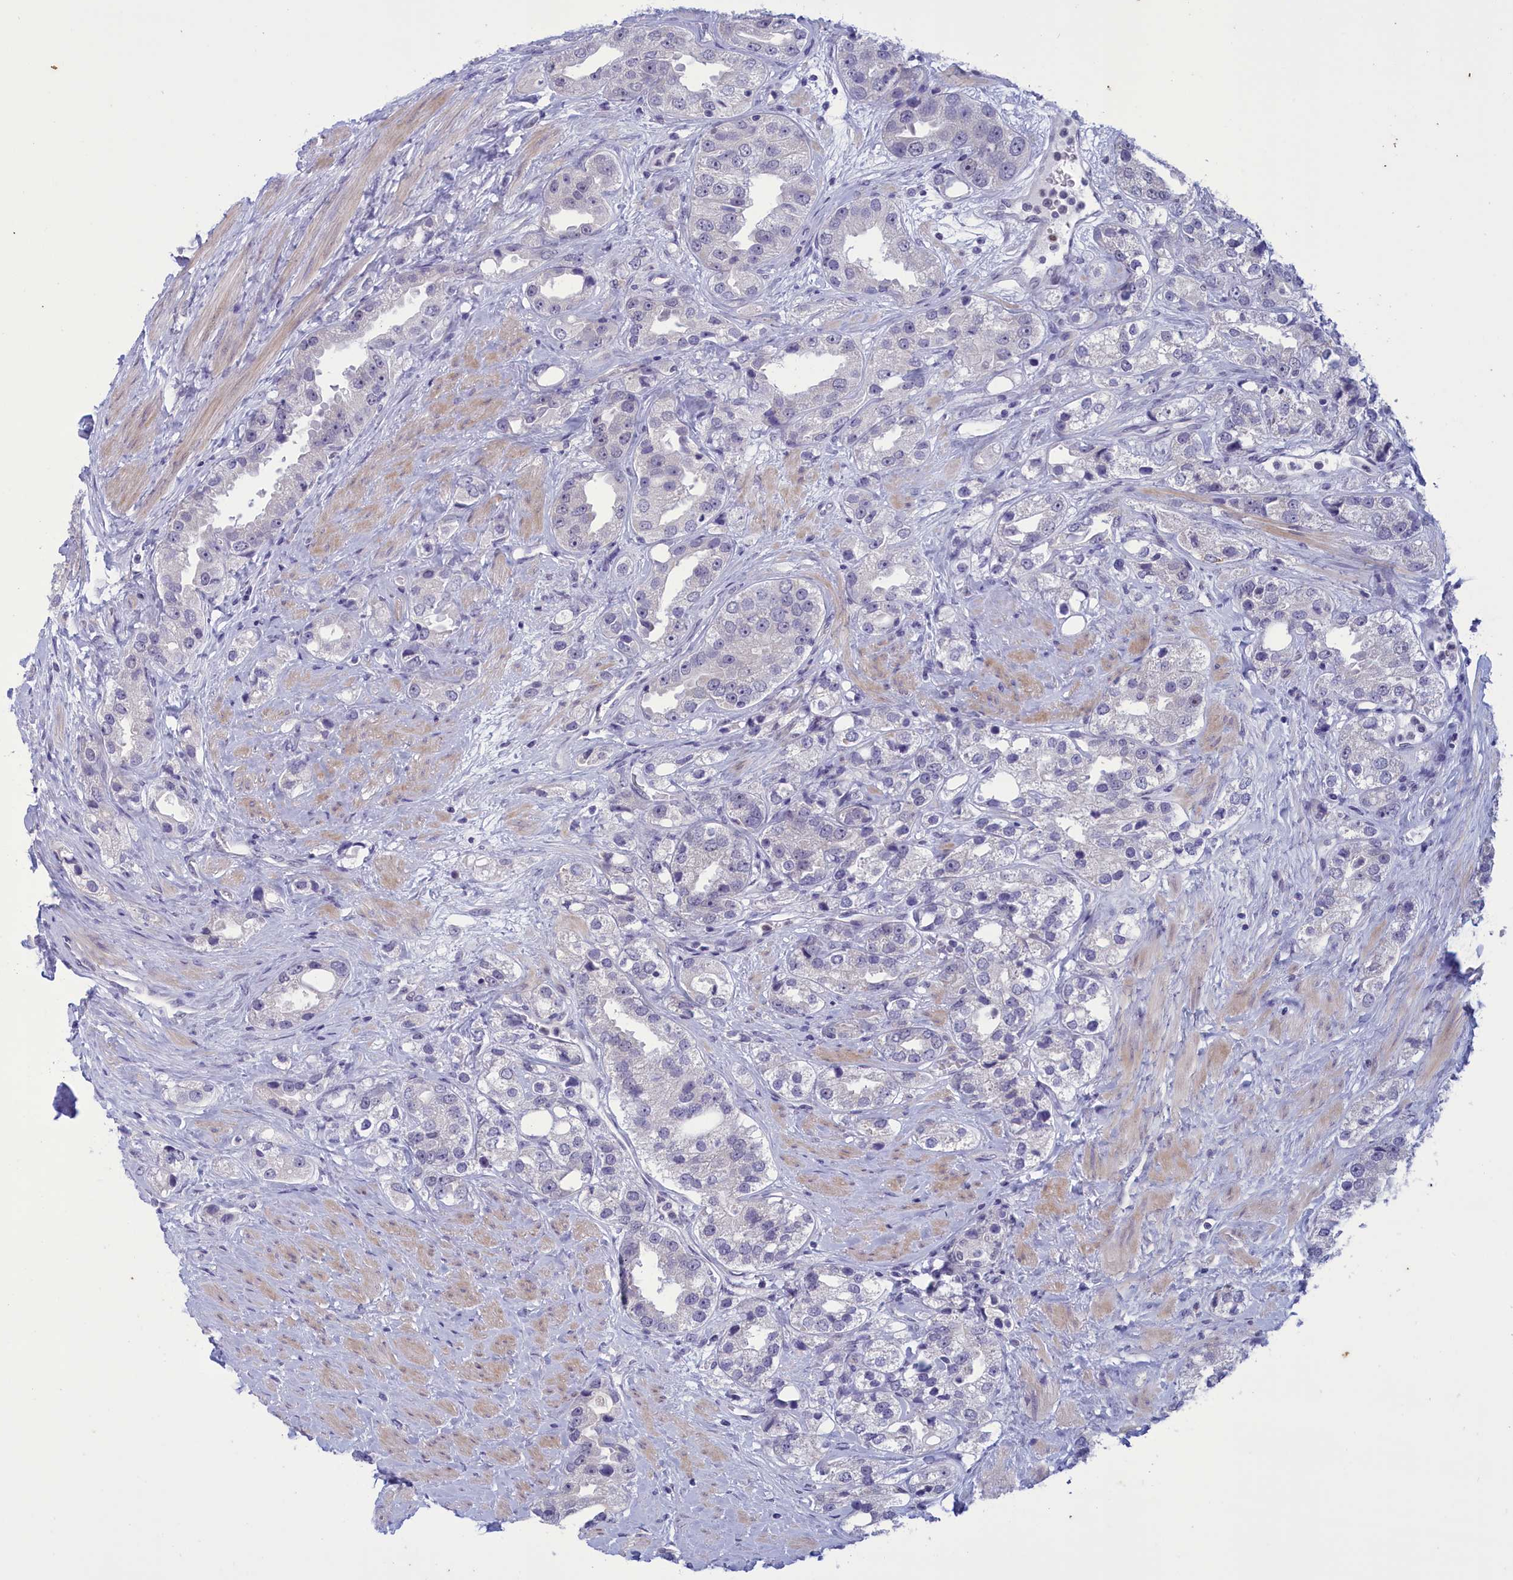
{"staining": {"intensity": "negative", "quantity": "none", "location": "none"}, "tissue": "prostate cancer", "cell_type": "Tumor cells", "image_type": "cancer", "snomed": [{"axis": "morphology", "description": "Adenocarcinoma, NOS"}, {"axis": "topography", "description": "Prostate"}], "caption": "DAB immunohistochemical staining of human prostate cancer (adenocarcinoma) demonstrates no significant expression in tumor cells.", "gene": "ELOA2", "patient": {"sex": "male", "age": 79}}